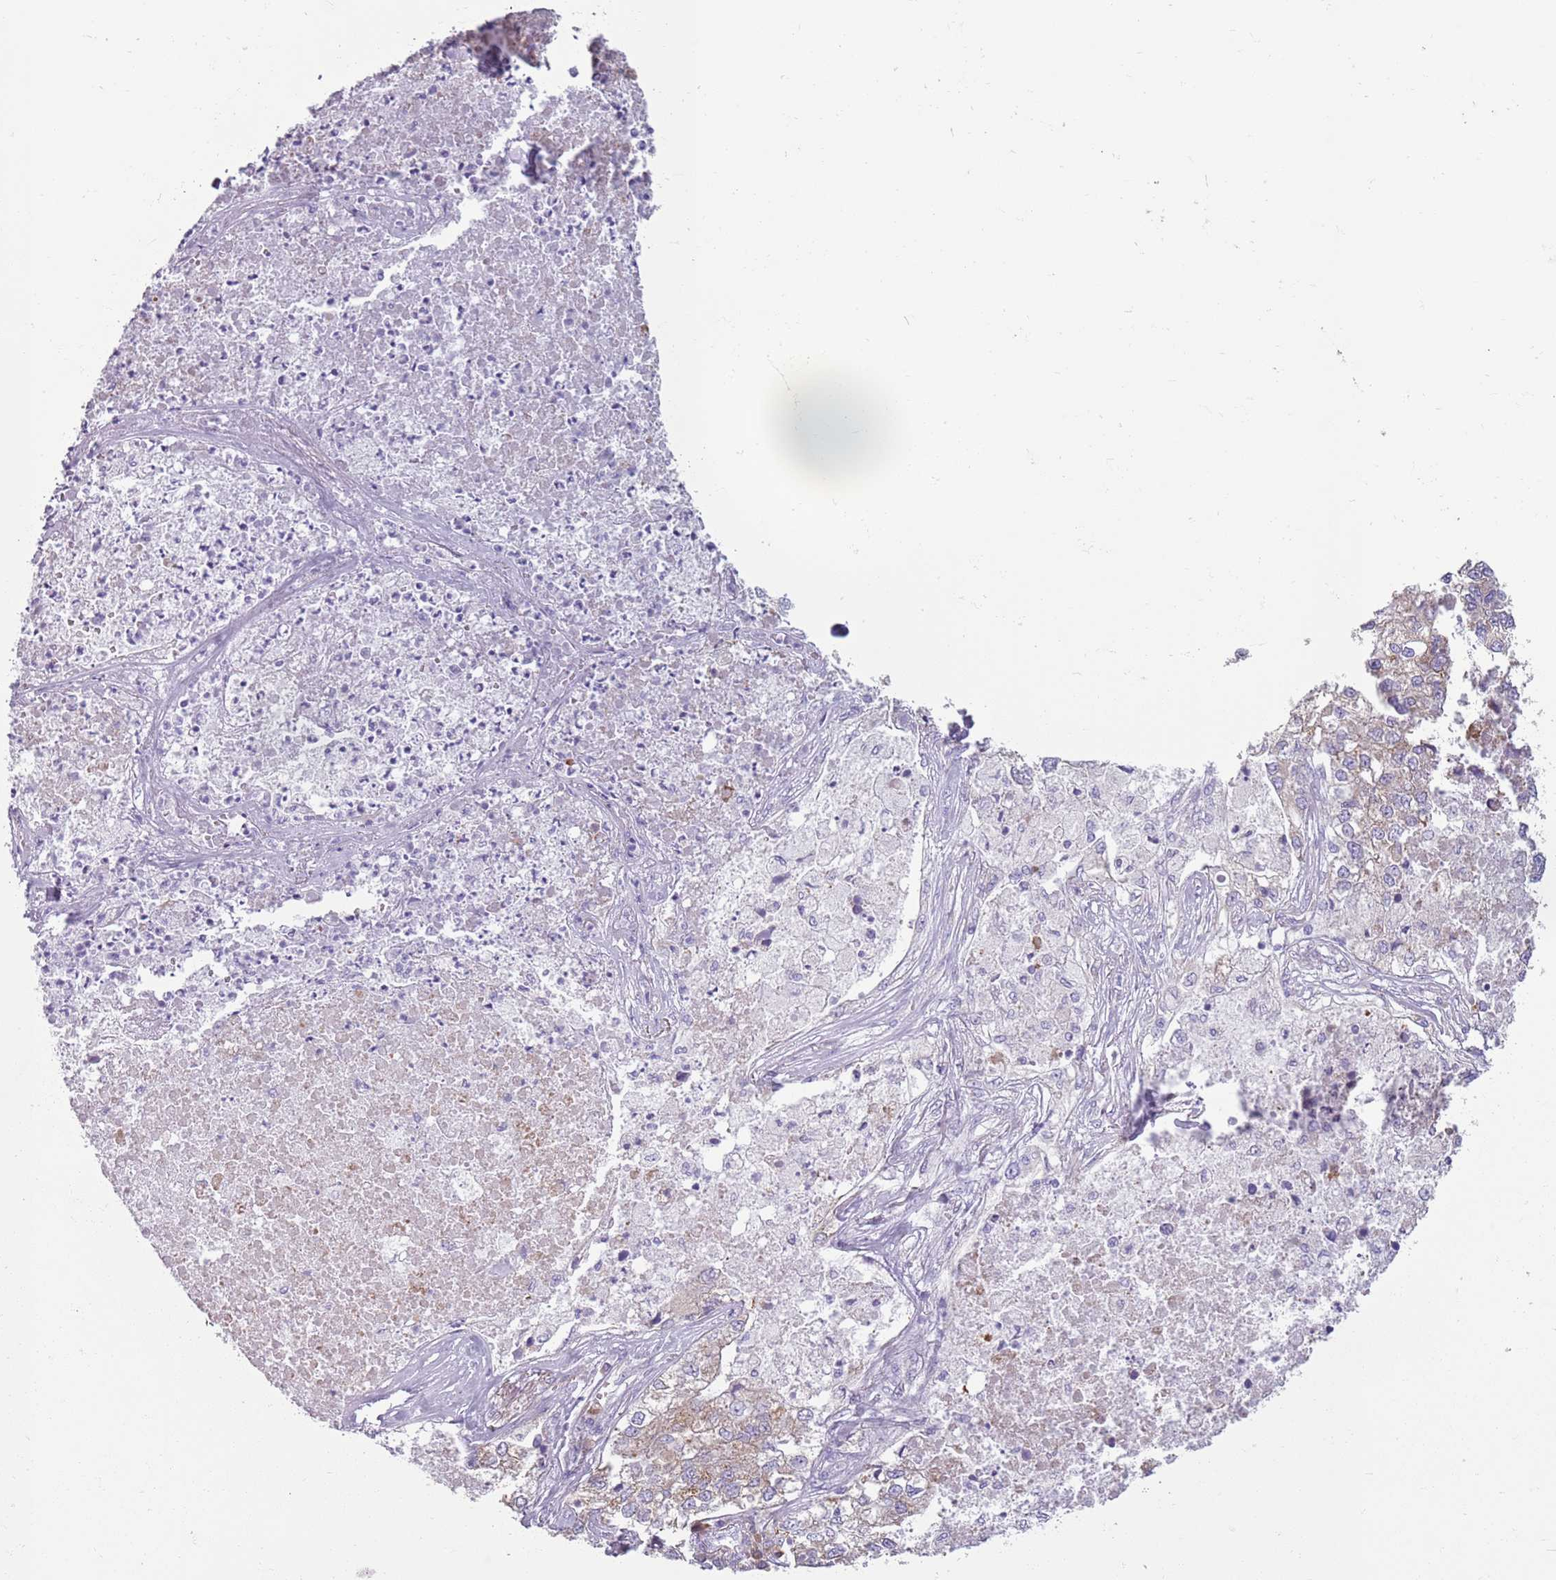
{"staining": {"intensity": "moderate", "quantity": "25%-75%", "location": "cytoplasmic/membranous"}, "tissue": "lung cancer", "cell_type": "Tumor cells", "image_type": "cancer", "snomed": [{"axis": "morphology", "description": "Adenocarcinoma, NOS"}, {"axis": "topography", "description": "Lung"}], "caption": "Protein staining displays moderate cytoplasmic/membranous positivity in approximately 25%-75% of tumor cells in lung cancer (adenocarcinoma). (Brightfield microscopy of DAB IHC at high magnification).", "gene": "HYOU1", "patient": {"sex": "male", "age": 49}}